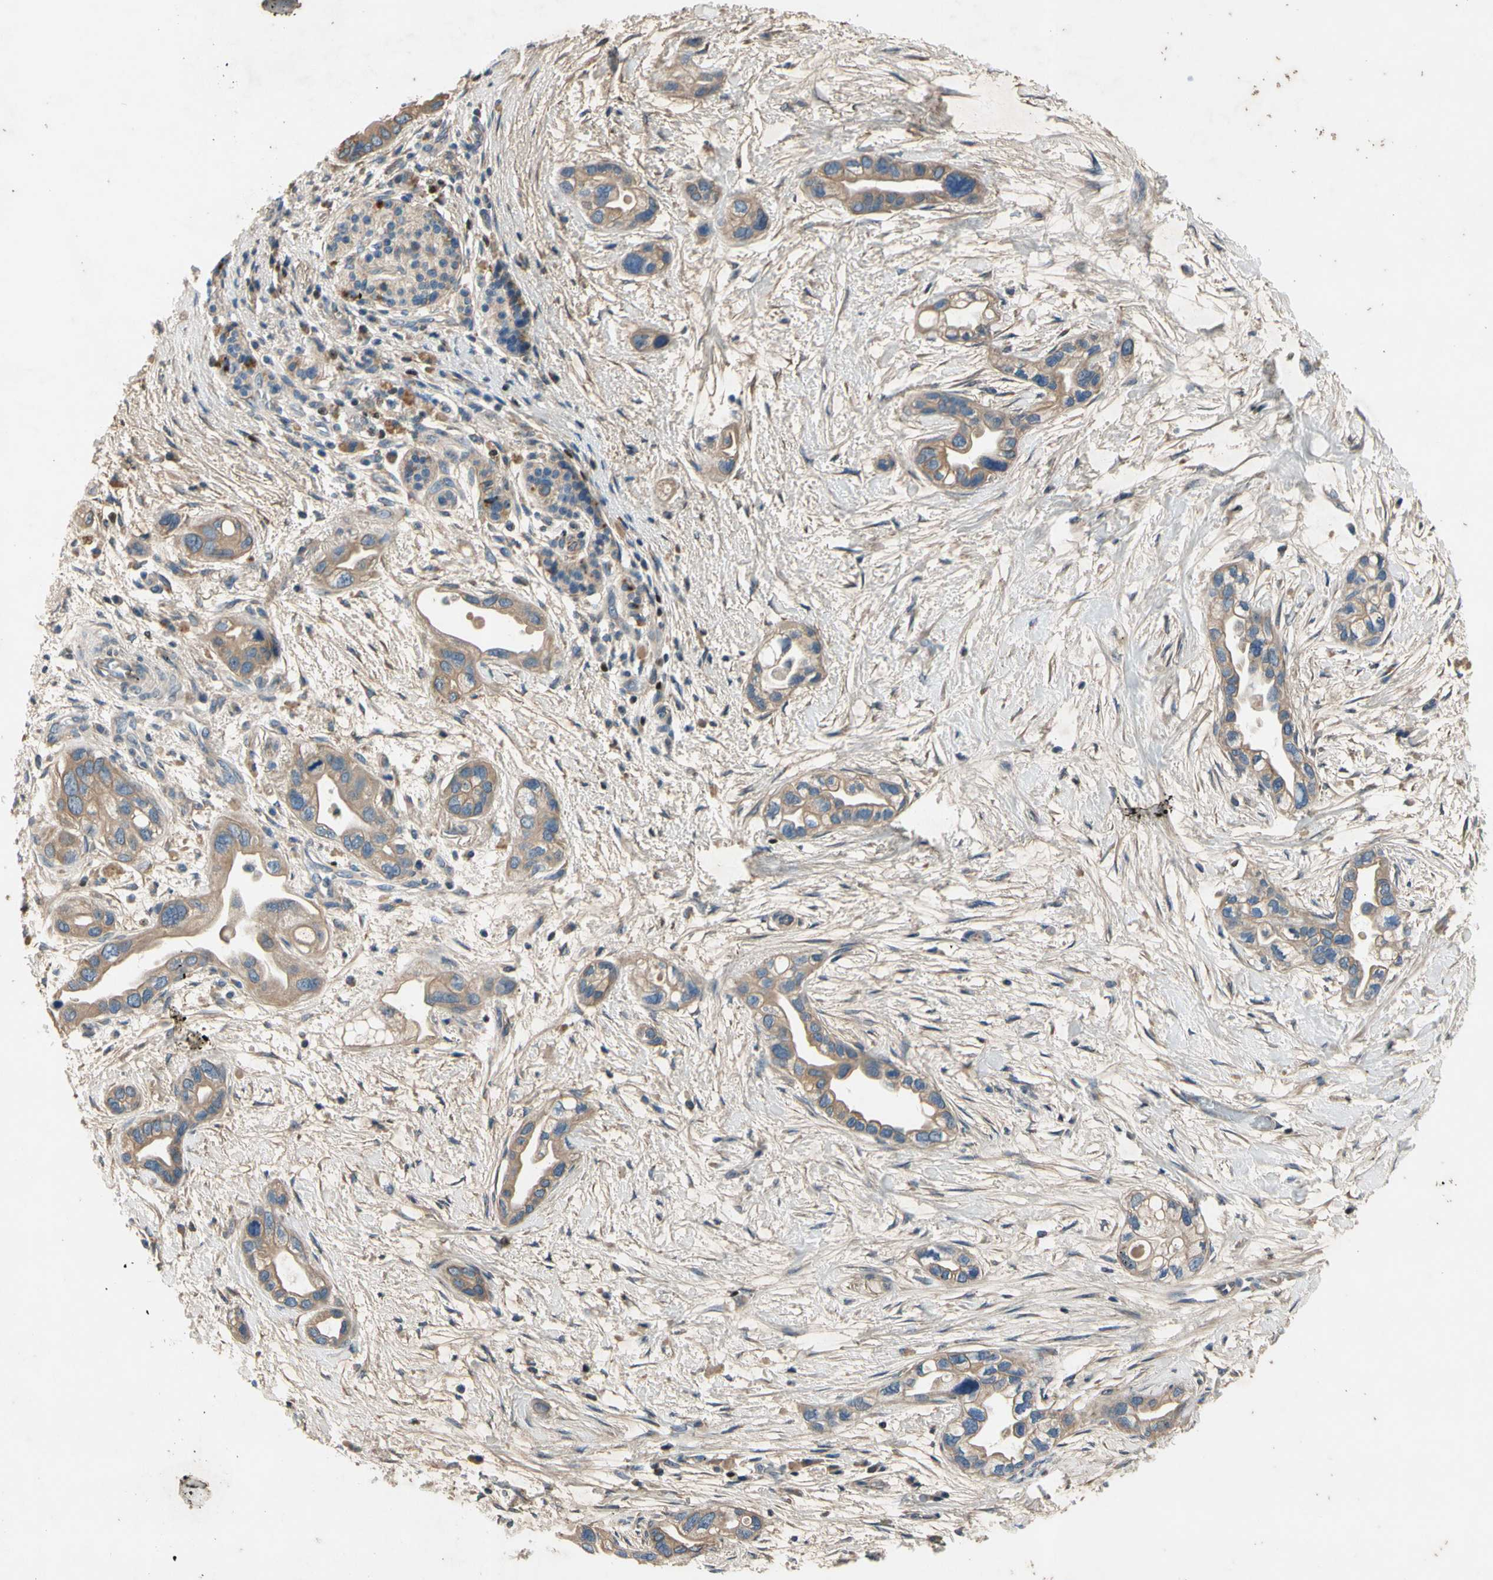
{"staining": {"intensity": "moderate", "quantity": ">75%", "location": "cytoplasmic/membranous"}, "tissue": "pancreatic cancer", "cell_type": "Tumor cells", "image_type": "cancer", "snomed": [{"axis": "morphology", "description": "Adenocarcinoma, NOS"}, {"axis": "topography", "description": "Pancreas"}], "caption": "IHC histopathology image of neoplastic tissue: human pancreatic adenocarcinoma stained using IHC shows medium levels of moderate protein expression localized specifically in the cytoplasmic/membranous of tumor cells, appearing as a cytoplasmic/membranous brown color.", "gene": "TBX21", "patient": {"sex": "female", "age": 77}}